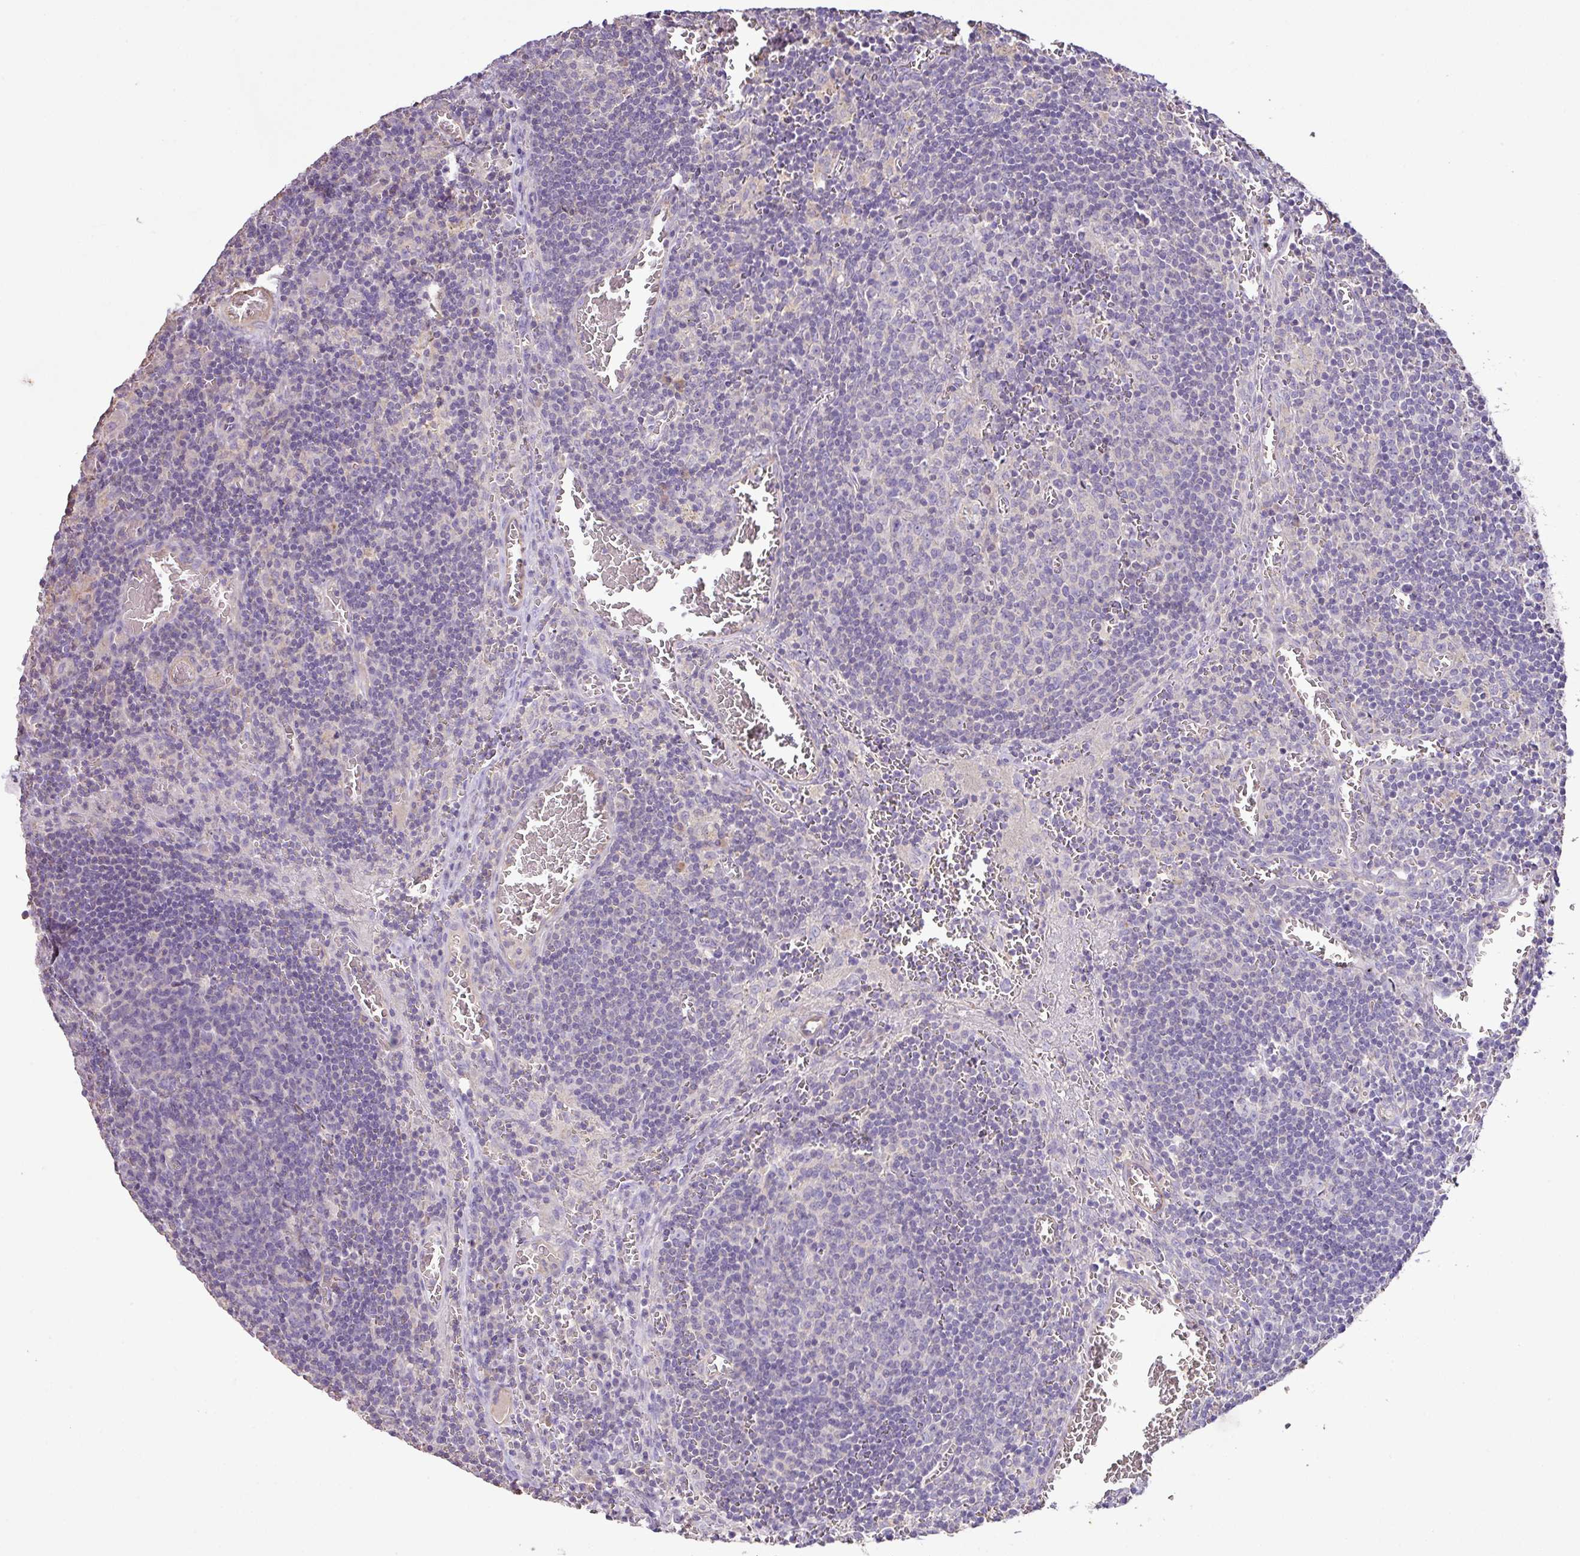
{"staining": {"intensity": "negative", "quantity": "none", "location": "none"}, "tissue": "lymph node", "cell_type": "Germinal center cells", "image_type": "normal", "snomed": [{"axis": "morphology", "description": "Normal tissue, NOS"}, {"axis": "topography", "description": "Lymph node"}], "caption": "Histopathology image shows no significant protein staining in germinal center cells of benign lymph node. (Stains: DAB immunohistochemistry (IHC) with hematoxylin counter stain, Microscopy: brightfield microscopy at high magnification).", "gene": "AGR3", "patient": {"sex": "male", "age": 50}}